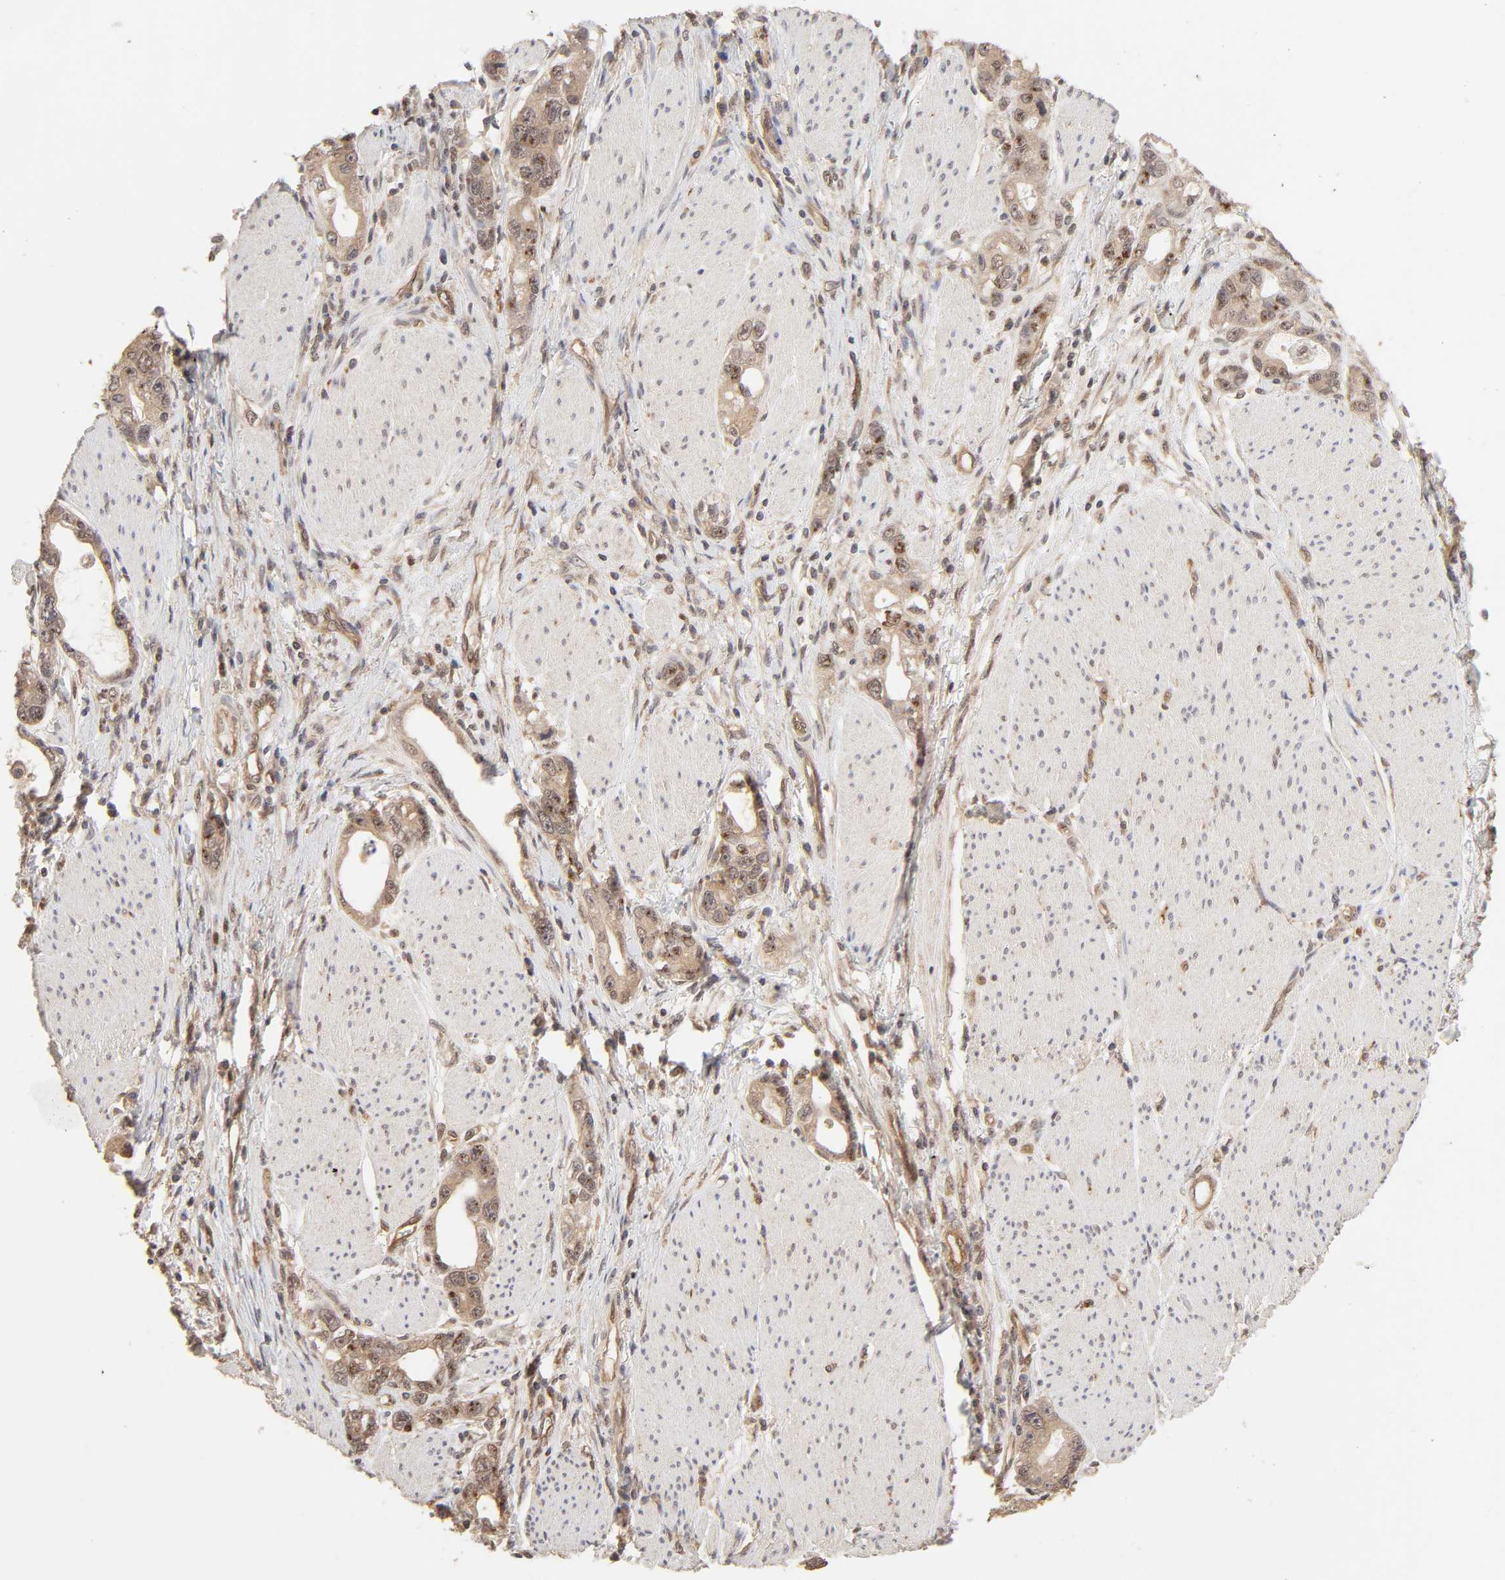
{"staining": {"intensity": "moderate", "quantity": ">75%", "location": "cytoplasmic/membranous"}, "tissue": "stomach cancer", "cell_type": "Tumor cells", "image_type": "cancer", "snomed": [{"axis": "morphology", "description": "Adenocarcinoma, NOS"}, {"axis": "topography", "description": "Stomach, lower"}], "caption": "IHC of stomach cancer reveals medium levels of moderate cytoplasmic/membranous positivity in approximately >75% of tumor cells.", "gene": "MAPK1", "patient": {"sex": "female", "age": 93}}